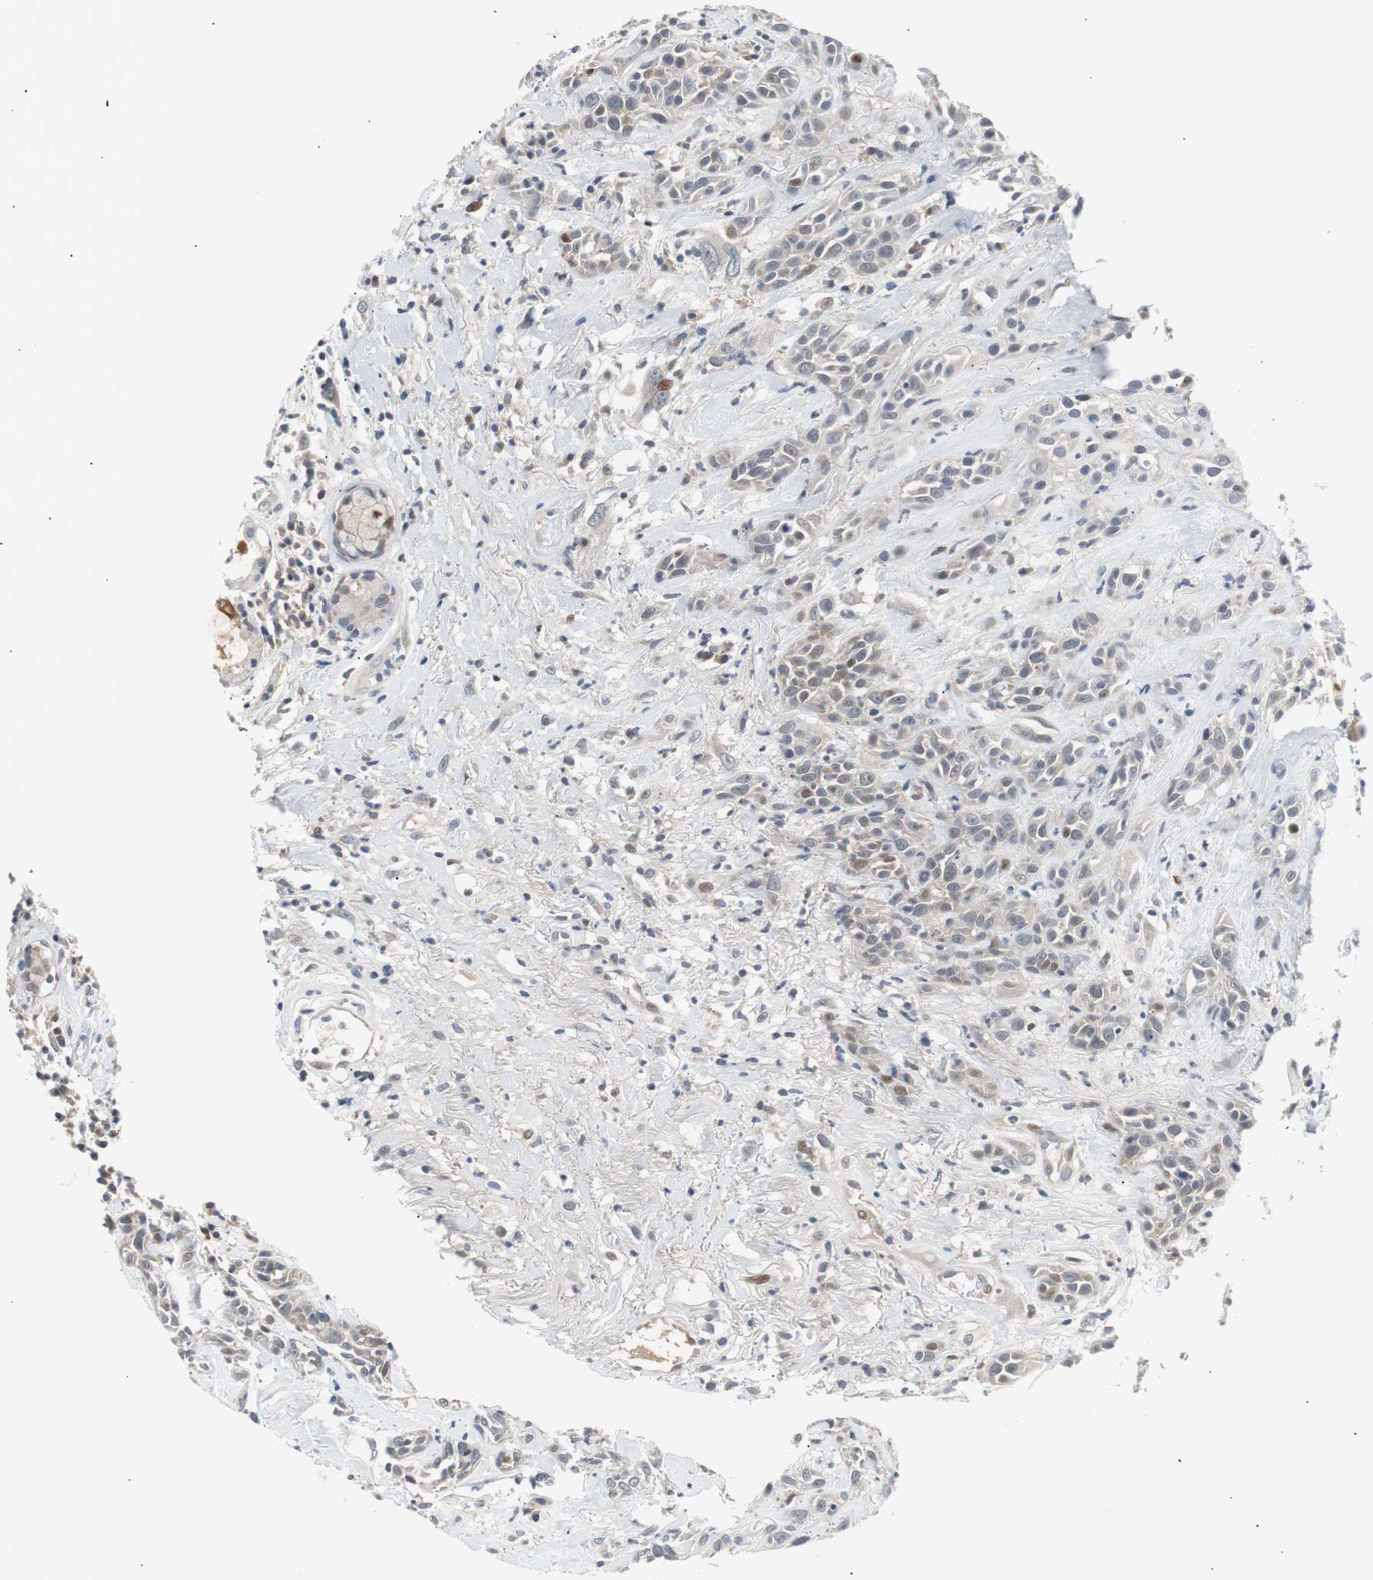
{"staining": {"intensity": "weak", "quantity": "<25%", "location": "cytoplasmic/membranous,nuclear"}, "tissue": "head and neck cancer", "cell_type": "Tumor cells", "image_type": "cancer", "snomed": [{"axis": "morphology", "description": "Squamous cell carcinoma, NOS"}, {"axis": "topography", "description": "Head-Neck"}], "caption": "This is an immunohistochemistry (IHC) image of squamous cell carcinoma (head and neck). There is no staining in tumor cells.", "gene": "MAP2K4", "patient": {"sex": "male", "age": 62}}